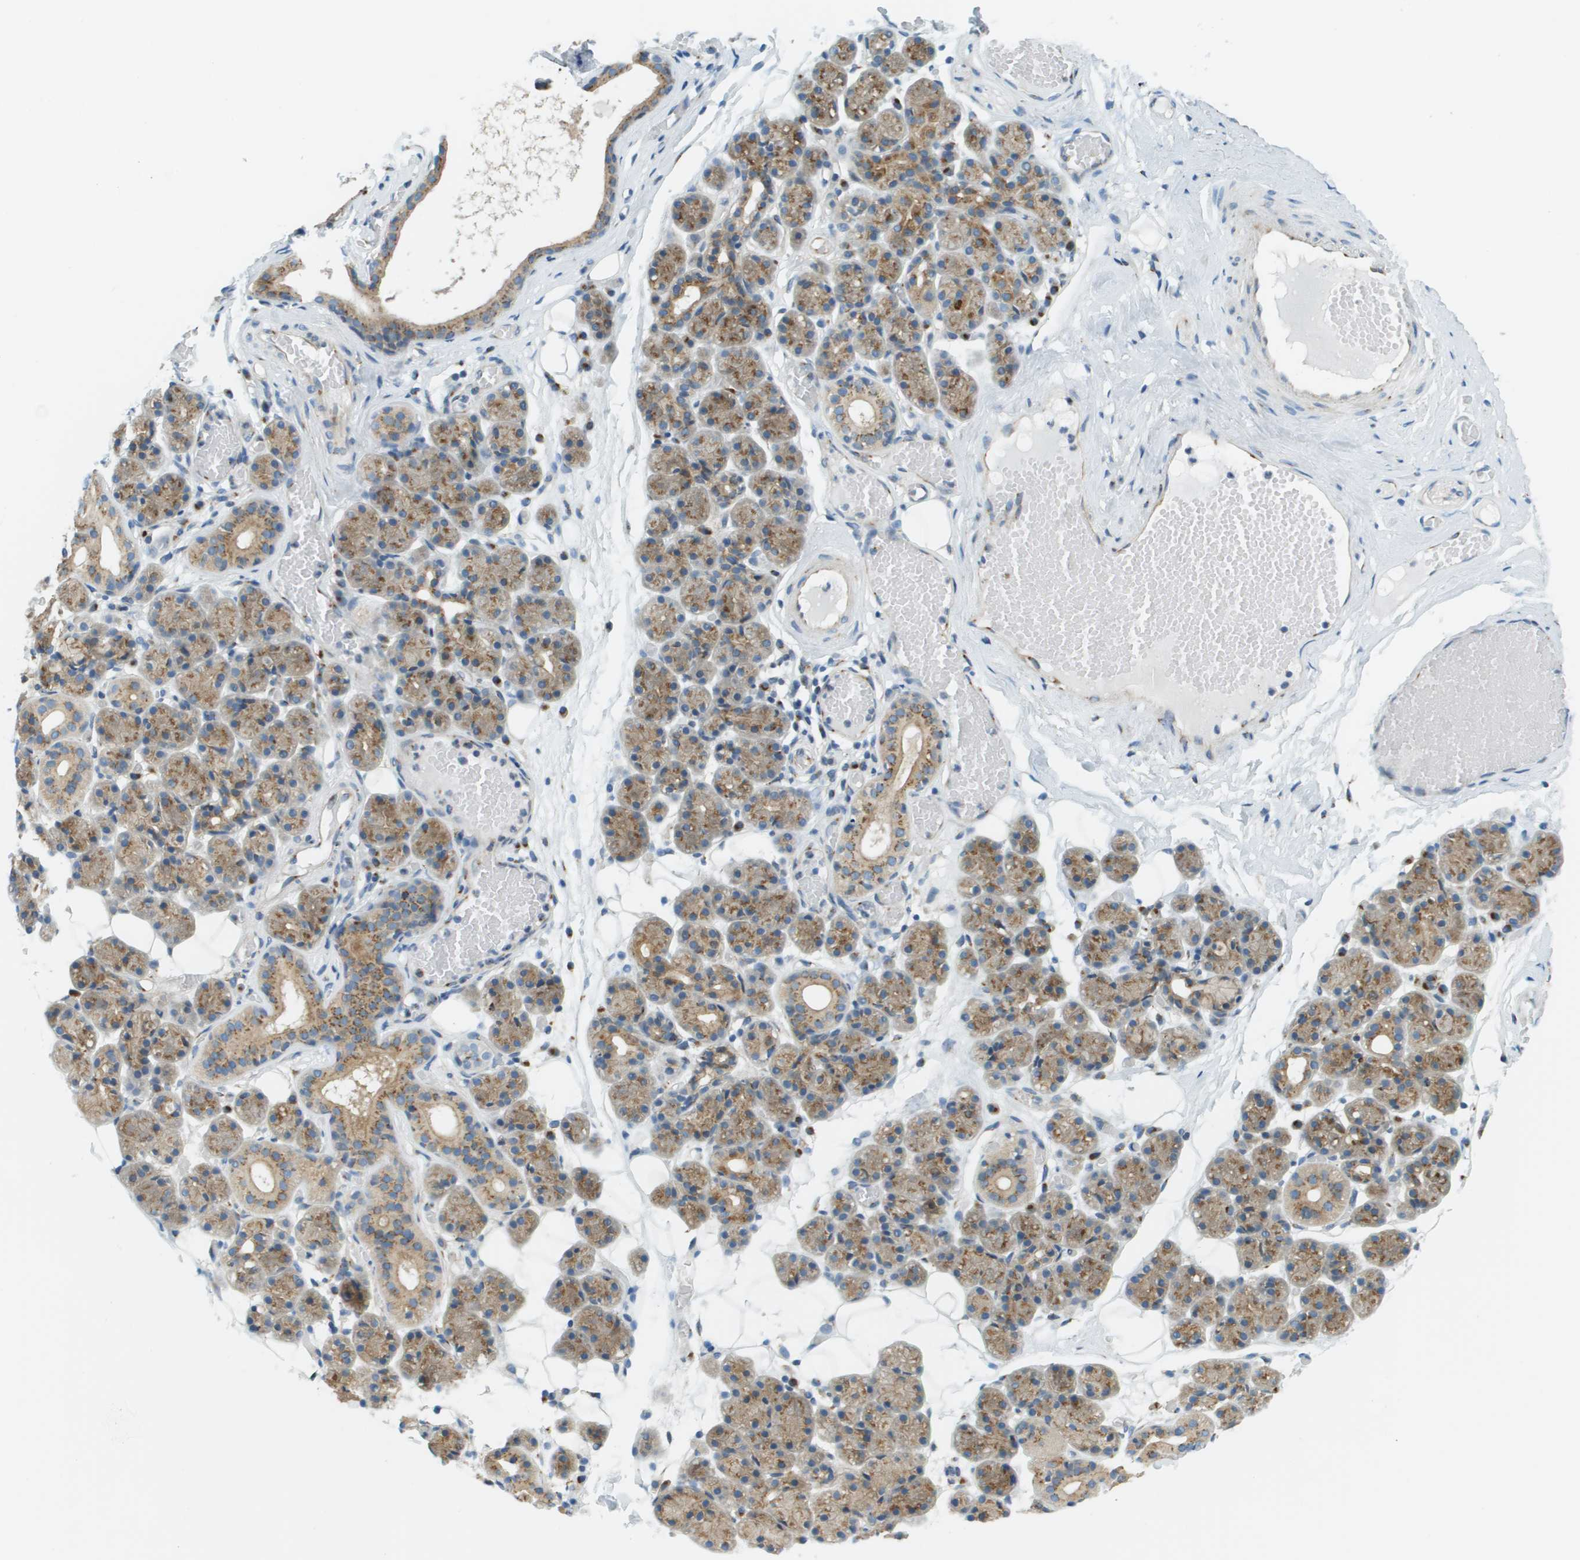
{"staining": {"intensity": "moderate", "quantity": ">75%", "location": "cytoplasmic/membranous"}, "tissue": "salivary gland", "cell_type": "Glandular cells", "image_type": "normal", "snomed": [{"axis": "morphology", "description": "Normal tissue, NOS"}, {"axis": "topography", "description": "Salivary gland"}], "caption": "A photomicrograph of salivary gland stained for a protein shows moderate cytoplasmic/membranous brown staining in glandular cells. (DAB (3,3'-diaminobenzidine) IHC with brightfield microscopy, high magnification).", "gene": "ACBD3", "patient": {"sex": "male", "age": 63}}